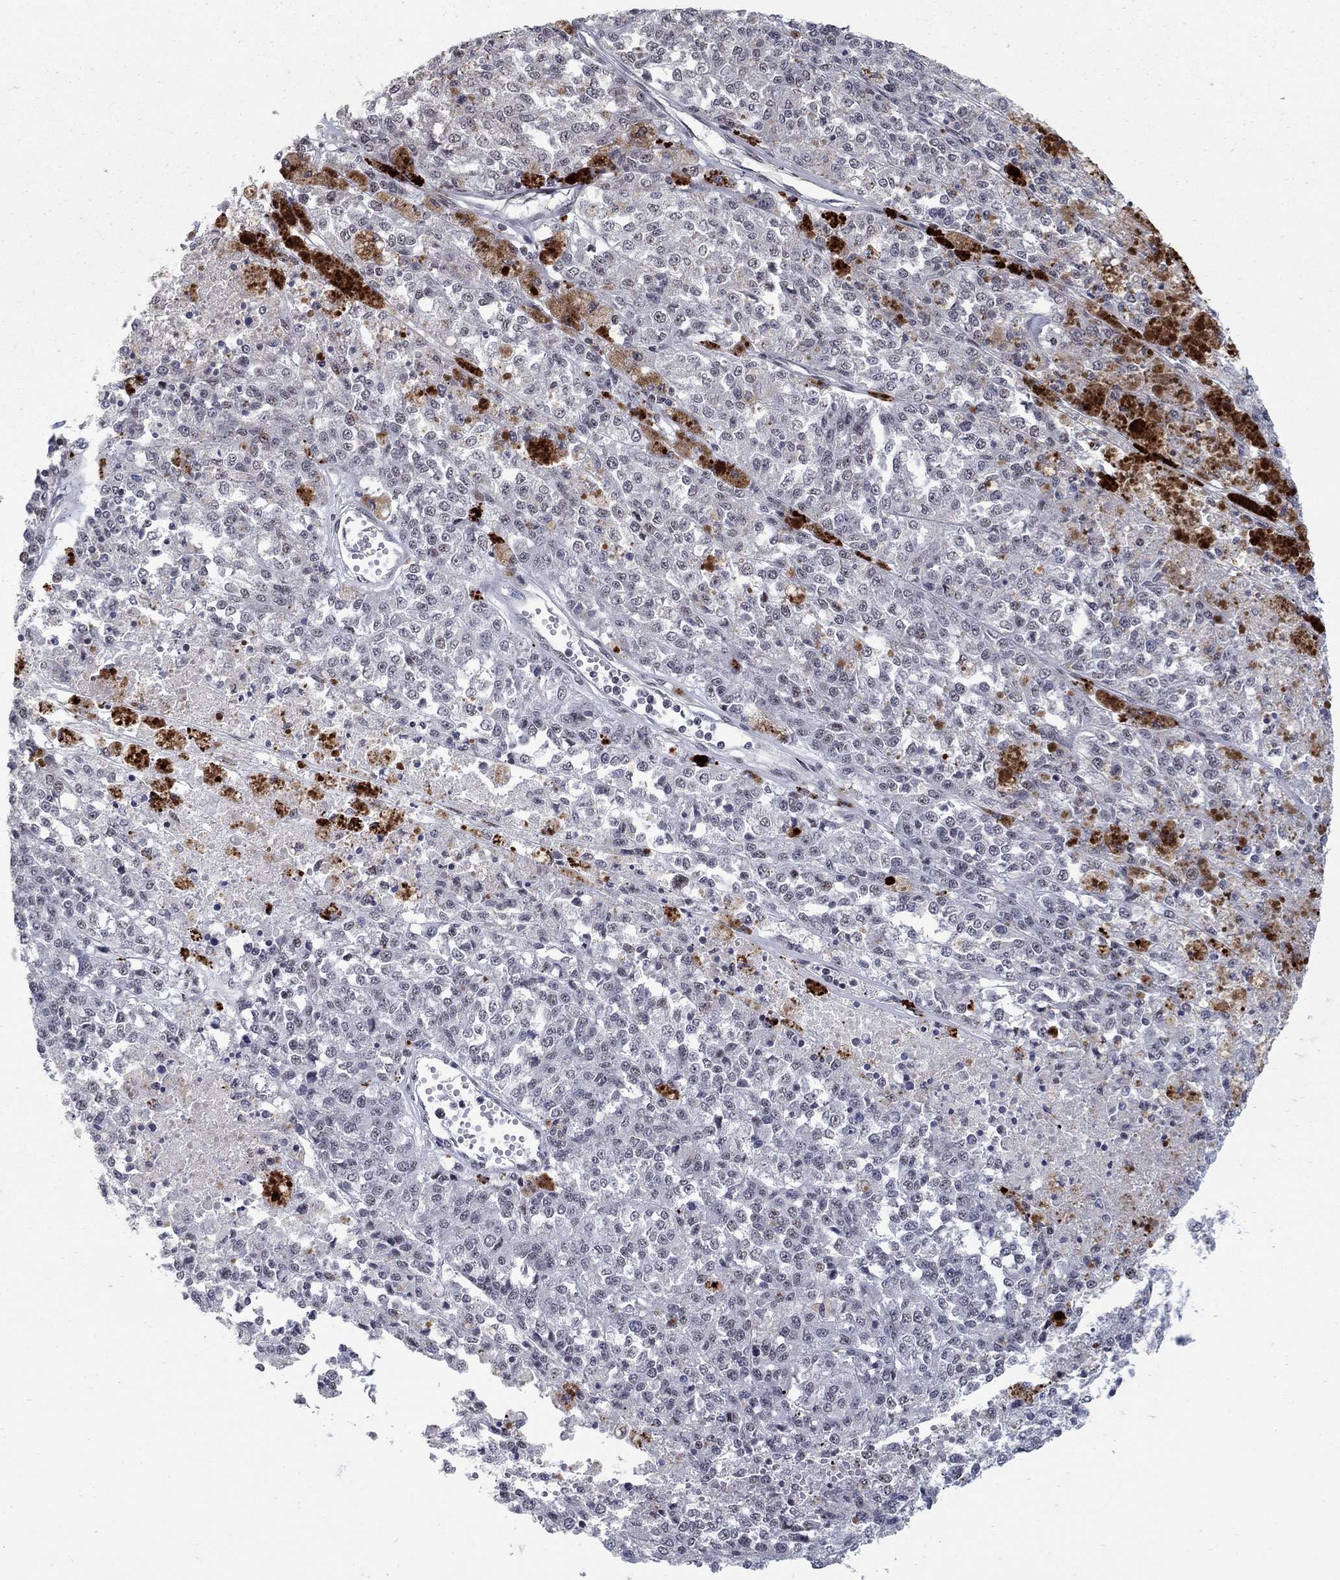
{"staining": {"intensity": "negative", "quantity": "none", "location": "none"}, "tissue": "melanoma", "cell_type": "Tumor cells", "image_type": "cancer", "snomed": [{"axis": "morphology", "description": "Malignant melanoma, Metastatic site"}, {"axis": "topography", "description": "Lymph node"}], "caption": "Immunohistochemistry of human malignant melanoma (metastatic site) shows no positivity in tumor cells.", "gene": "PNISR", "patient": {"sex": "female", "age": 64}}